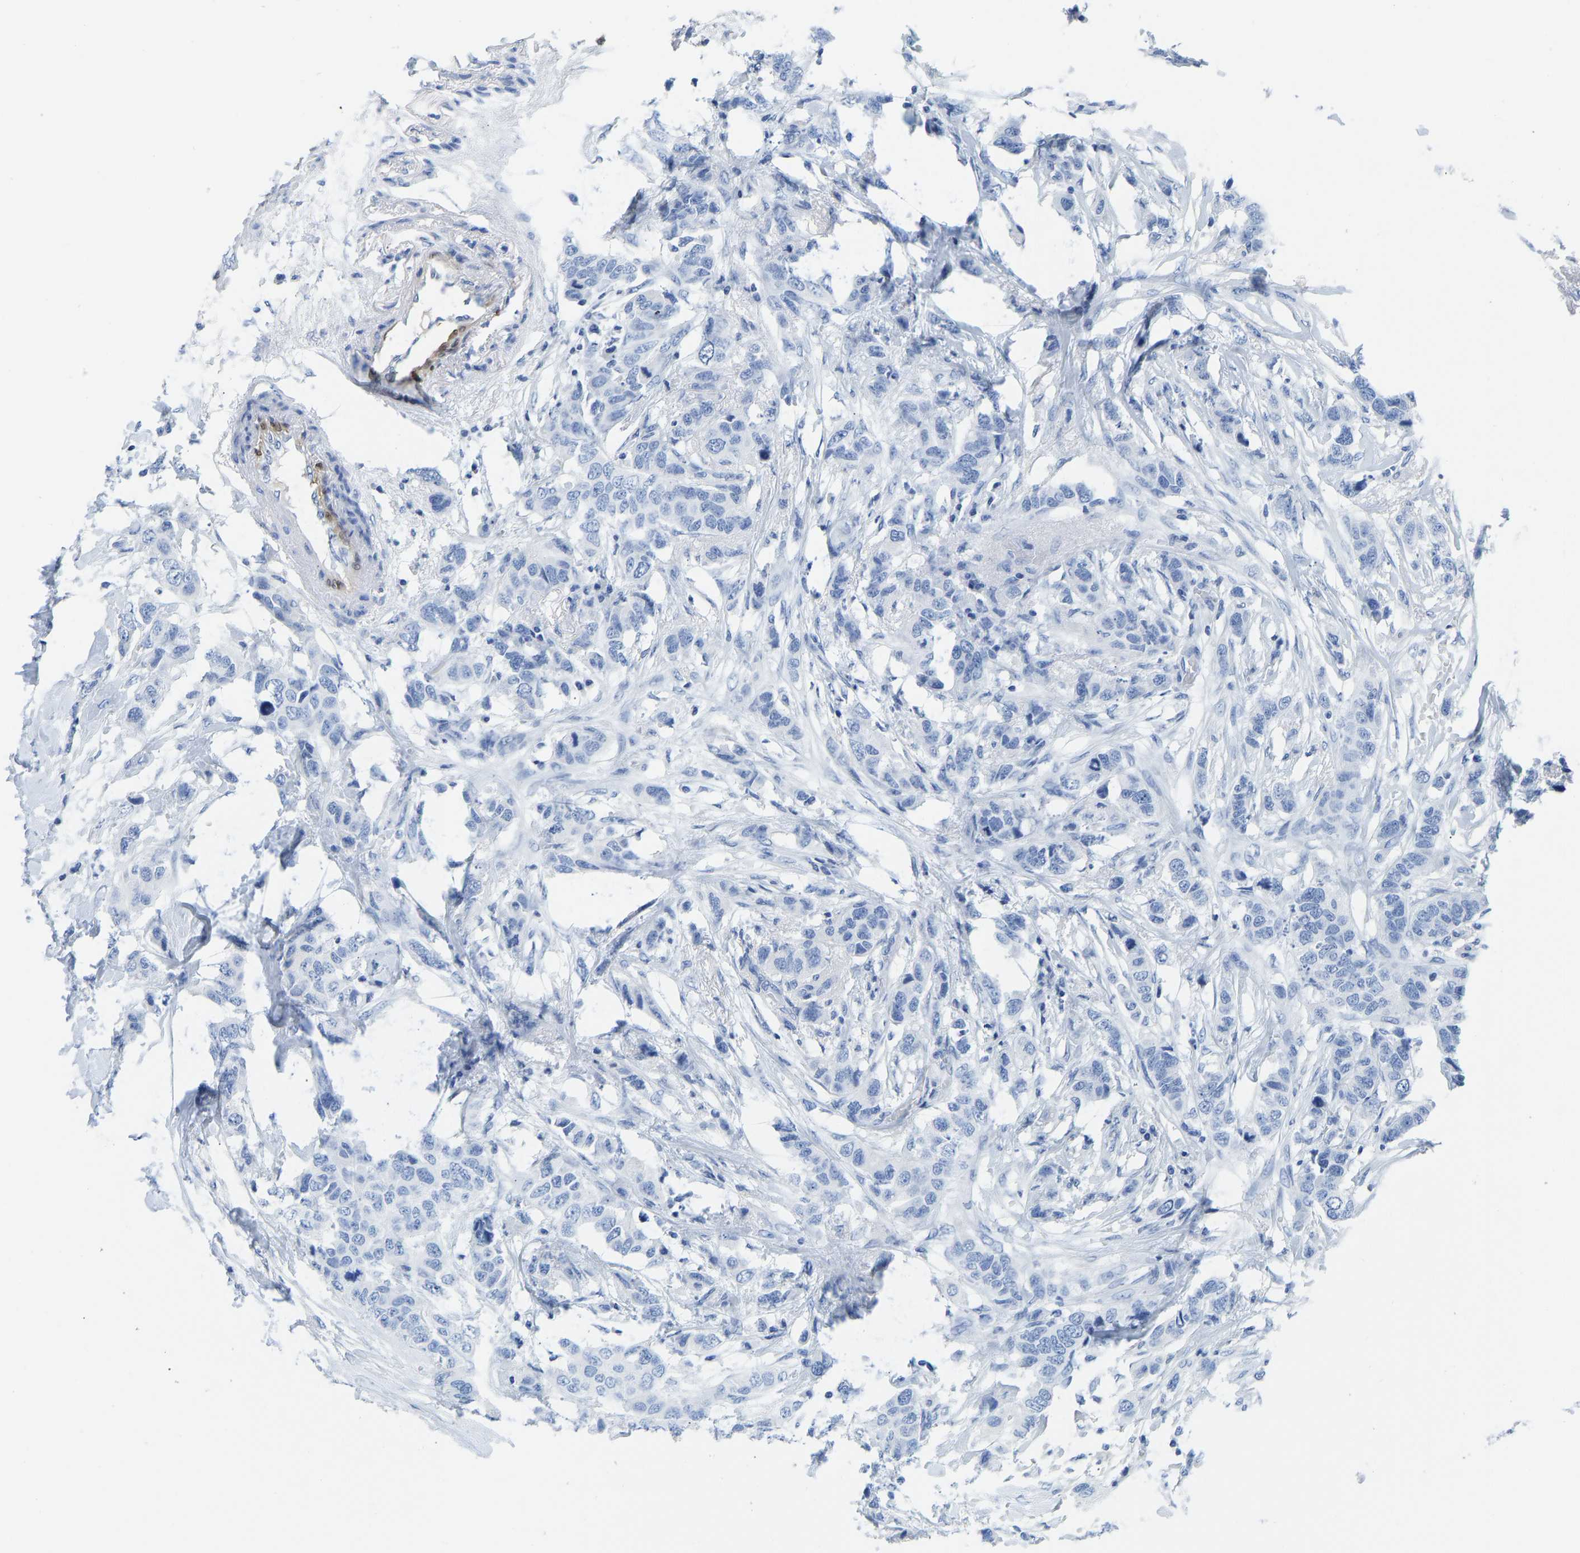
{"staining": {"intensity": "negative", "quantity": "none", "location": "none"}, "tissue": "breast cancer", "cell_type": "Tumor cells", "image_type": "cancer", "snomed": [{"axis": "morphology", "description": "Duct carcinoma"}, {"axis": "topography", "description": "Breast"}], "caption": "Immunohistochemistry of human breast cancer reveals no expression in tumor cells. The staining is performed using DAB (3,3'-diaminobenzidine) brown chromogen with nuclei counter-stained in using hematoxylin.", "gene": "NKAIN3", "patient": {"sex": "female", "age": 50}}